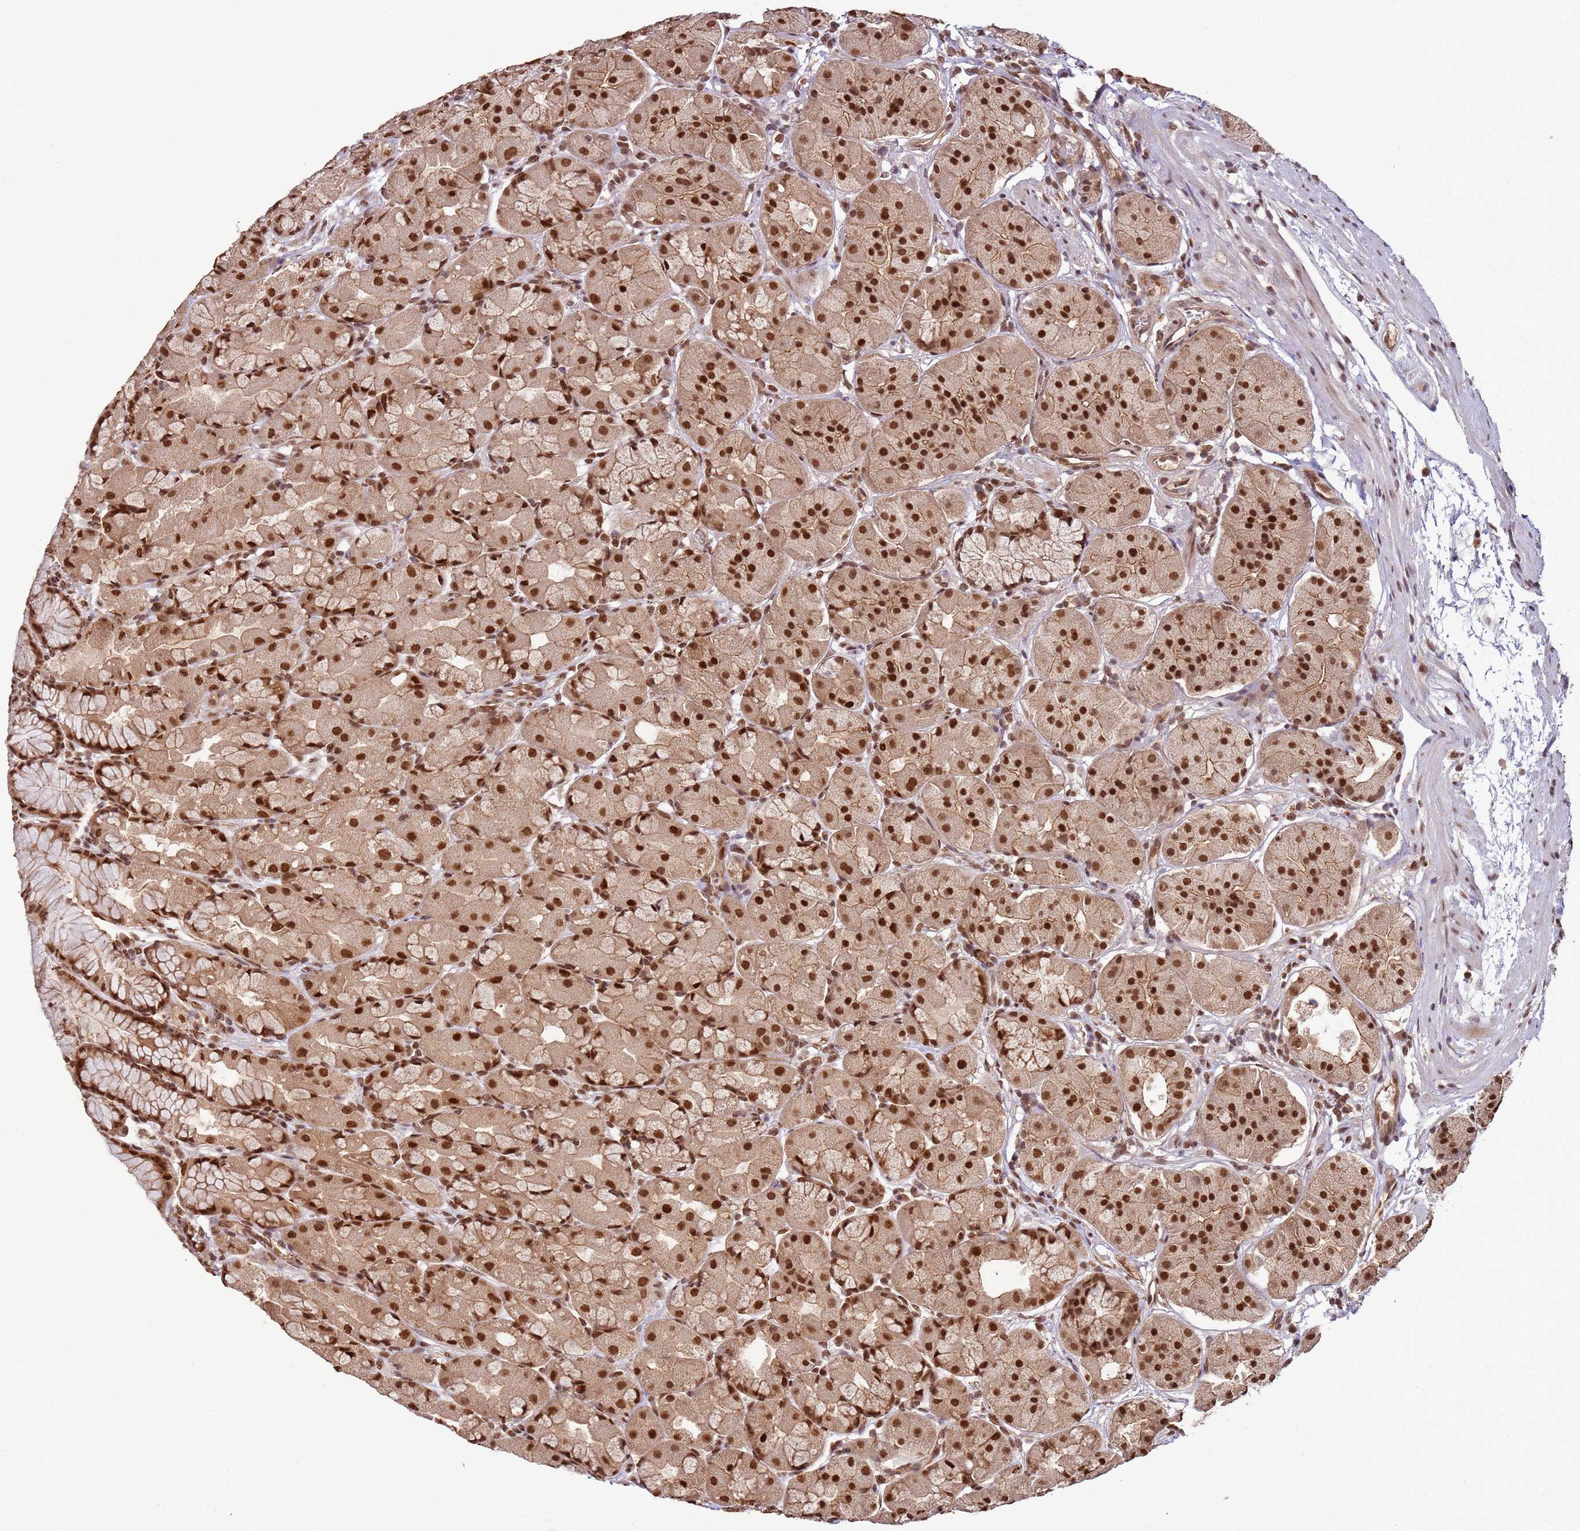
{"staining": {"intensity": "strong", "quantity": ">75%", "location": "nuclear"}, "tissue": "stomach", "cell_type": "Glandular cells", "image_type": "normal", "snomed": [{"axis": "morphology", "description": "Normal tissue, NOS"}, {"axis": "topography", "description": "Stomach"}], "caption": "DAB (3,3'-diaminobenzidine) immunohistochemical staining of normal stomach reveals strong nuclear protein positivity in about >75% of glandular cells.", "gene": "ZBTB12", "patient": {"sex": "male", "age": 57}}